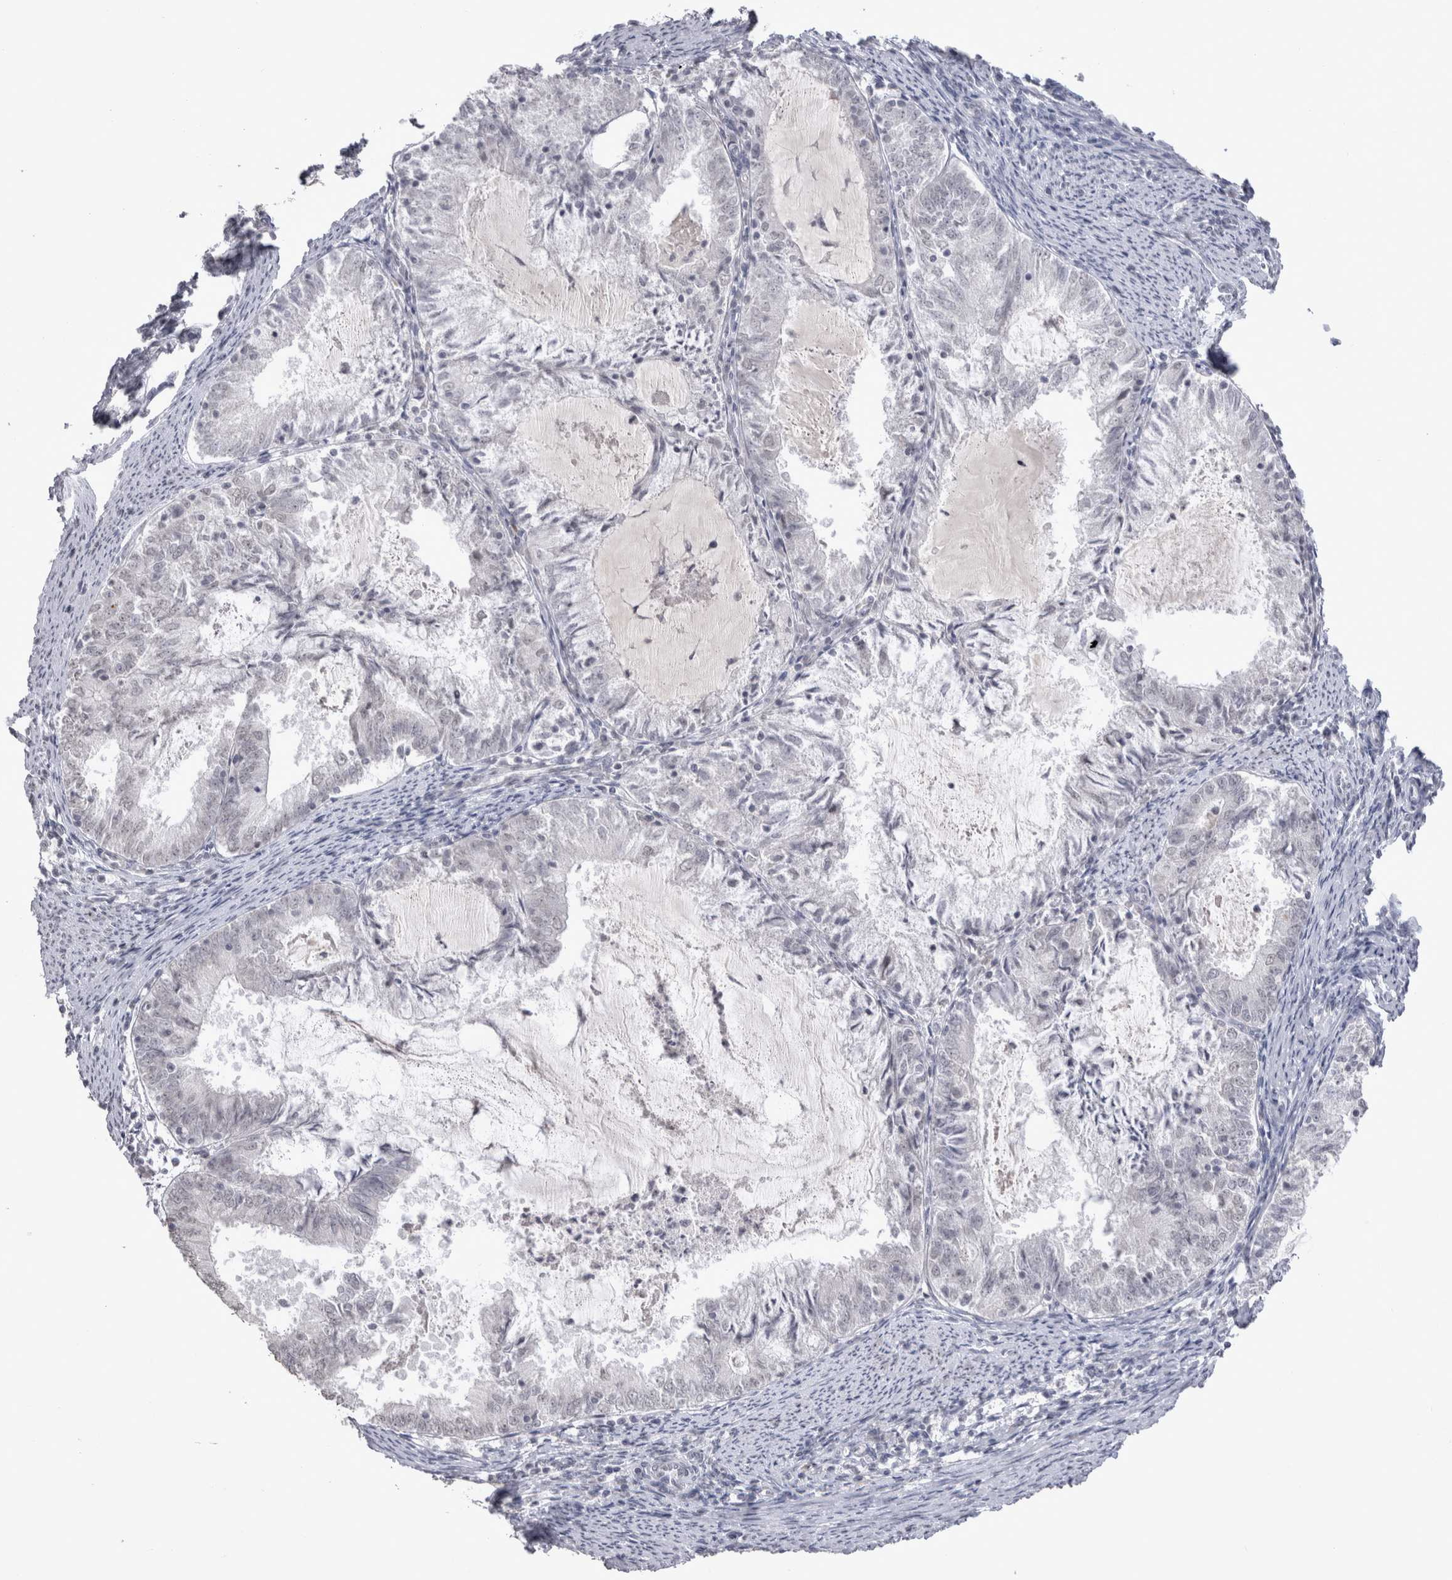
{"staining": {"intensity": "negative", "quantity": "none", "location": "none"}, "tissue": "endometrial cancer", "cell_type": "Tumor cells", "image_type": "cancer", "snomed": [{"axis": "morphology", "description": "Adenocarcinoma, NOS"}, {"axis": "topography", "description": "Endometrium"}], "caption": "This is an immunohistochemistry (IHC) photomicrograph of human endometrial cancer (adenocarcinoma). There is no expression in tumor cells.", "gene": "DDX4", "patient": {"sex": "female", "age": 57}}